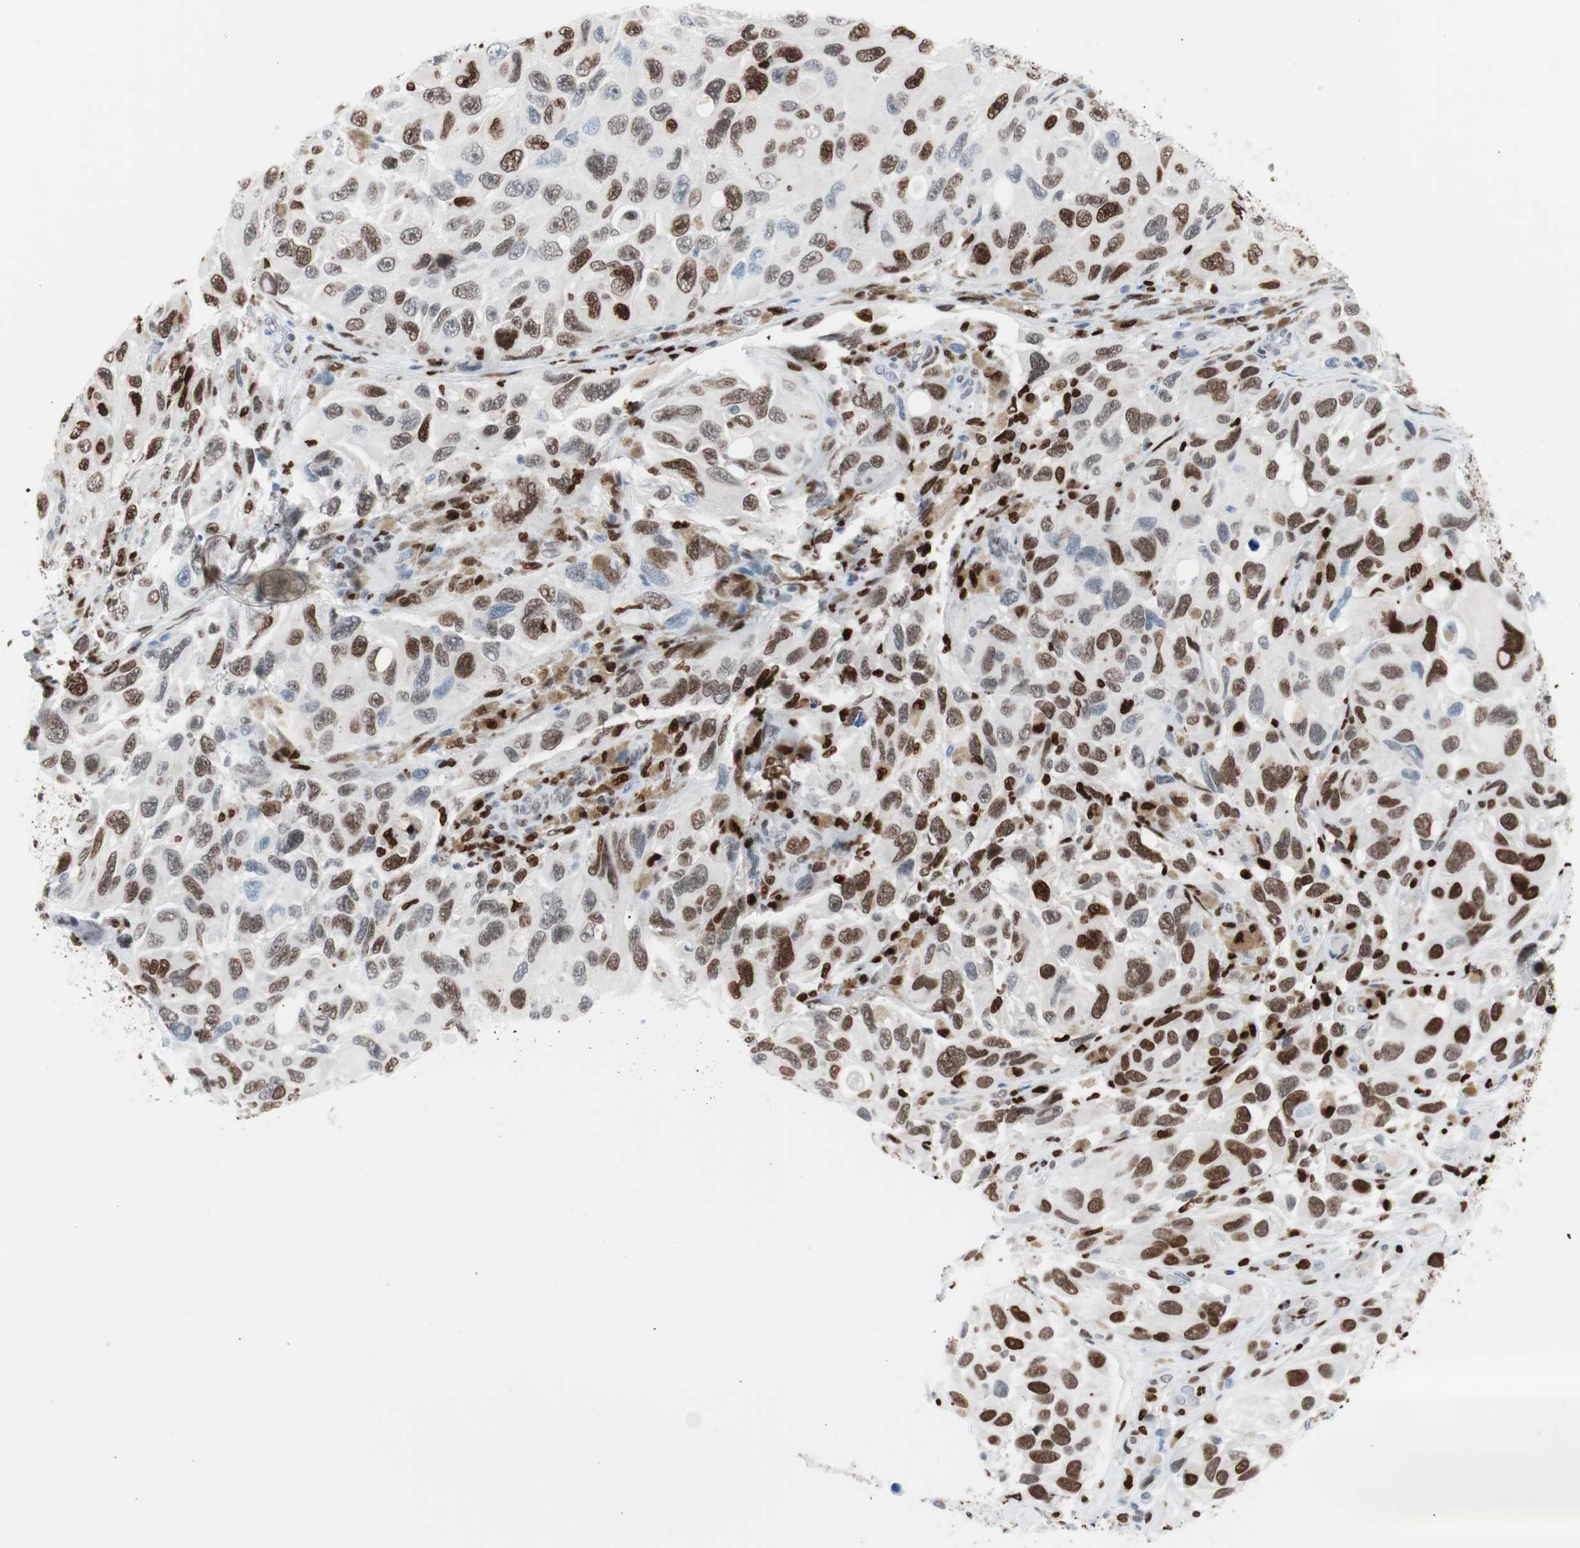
{"staining": {"intensity": "strong", "quantity": ">75%", "location": "nuclear"}, "tissue": "melanoma", "cell_type": "Tumor cells", "image_type": "cancer", "snomed": [{"axis": "morphology", "description": "Malignant melanoma, NOS"}, {"axis": "topography", "description": "Skin"}], "caption": "Strong nuclear positivity for a protein is present in approximately >75% of tumor cells of malignant melanoma using immunohistochemistry (IHC).", "gene": "CEBPB", "patient": {"sex": "female", "age": 73}}